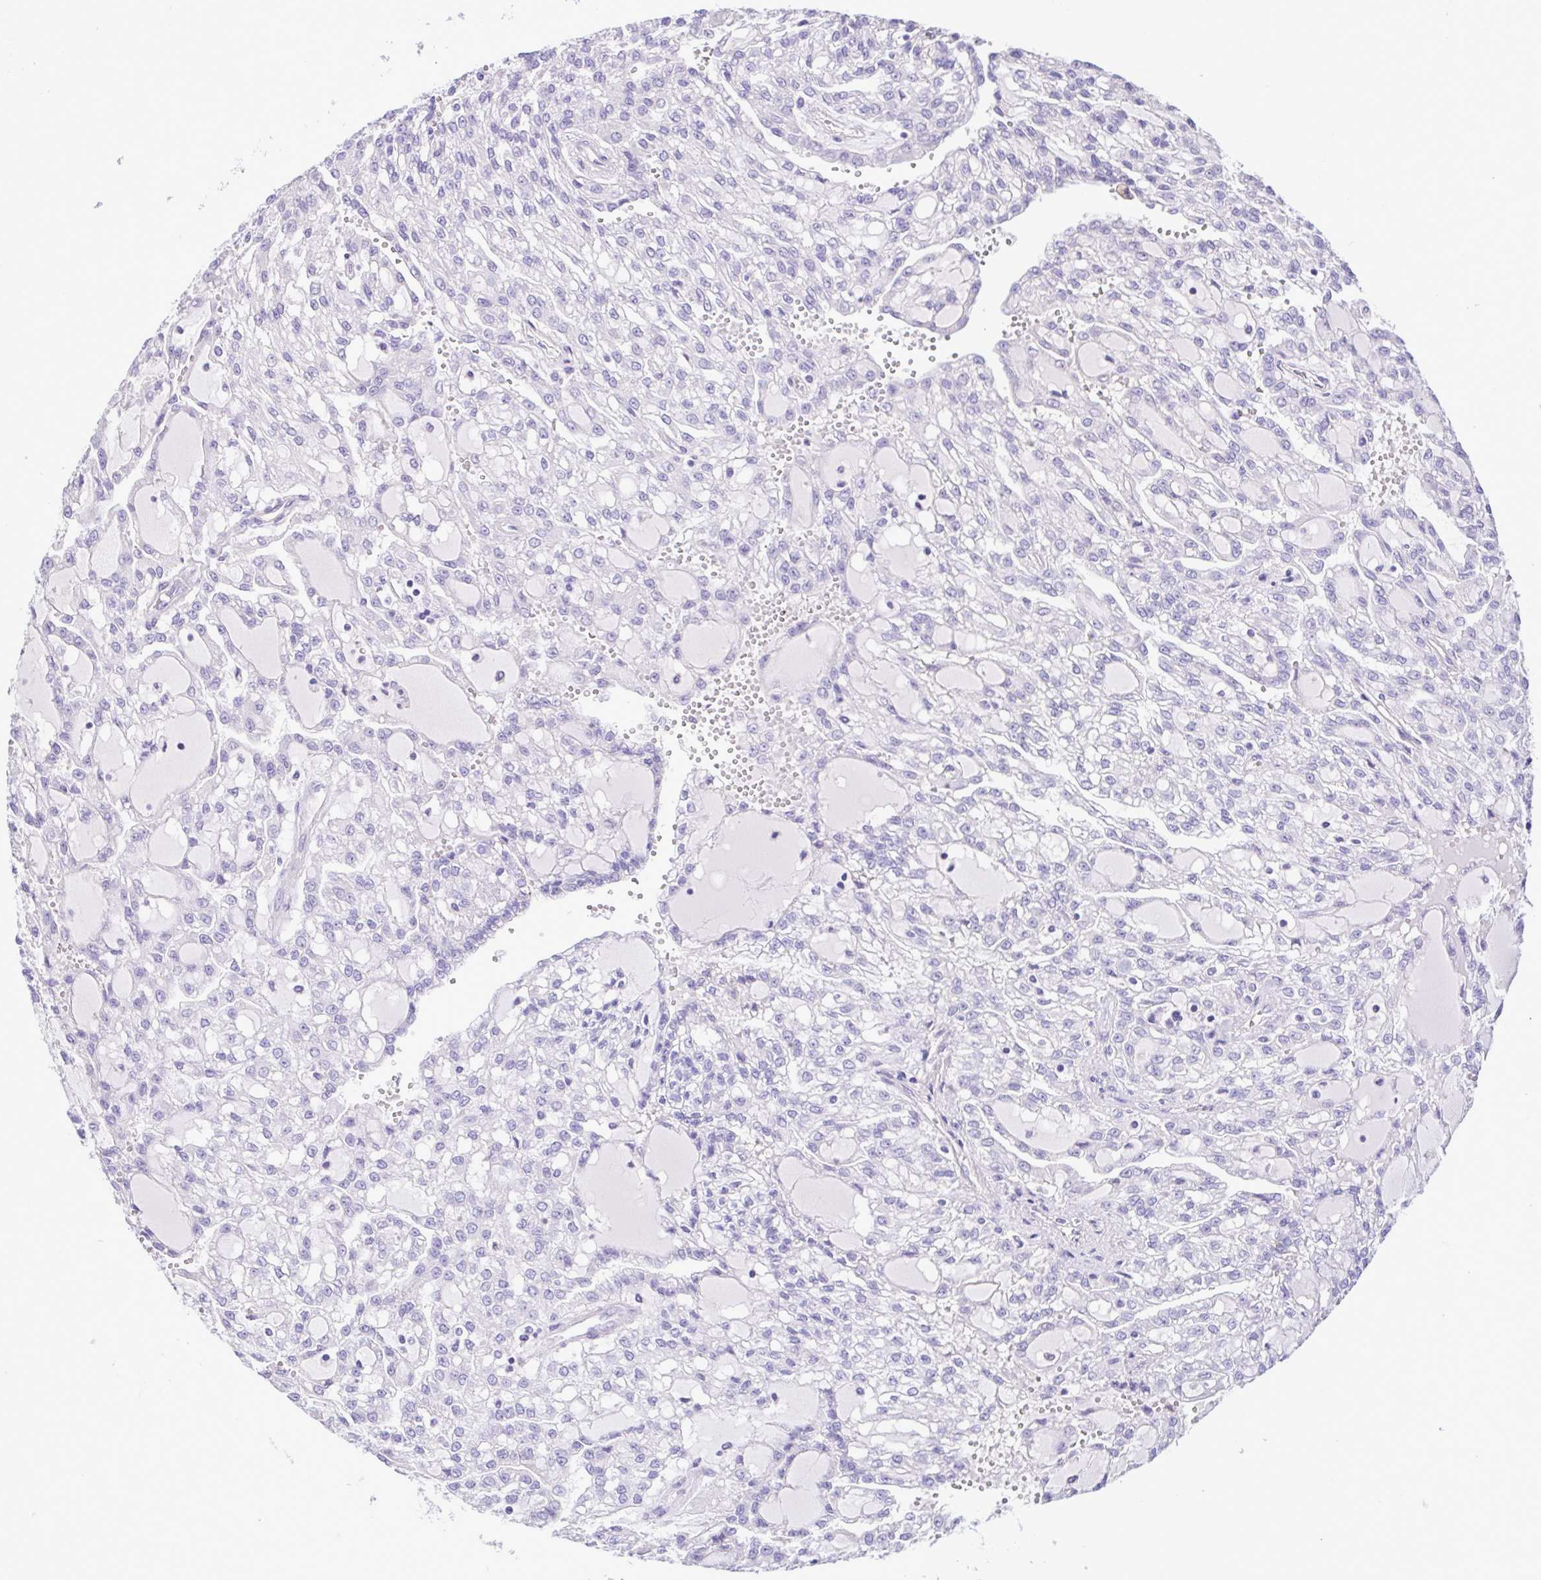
{"staining": {"intensity": "negative", "quantity": "none", "location": "none"}, "tissue": "renal cancer", "cell_type": "Tumor cells", "image_type": "cancer", "snomed": [{"axis": "morphology", "description": "Adenocarcinoma, NOS"}, {"axis": "topography", "description": "Kidney"}], "caption": "Immunohistochemistry (IHC) of renal adenocarcinoma shows no staining in tumor cells. (DAB (3,3'-diaminobenzidine) immunohistochemistry (IHC) with hematoxylin counter stain).", "gene": "ISM2", "patient": {"sex": "male", "age": 63}}